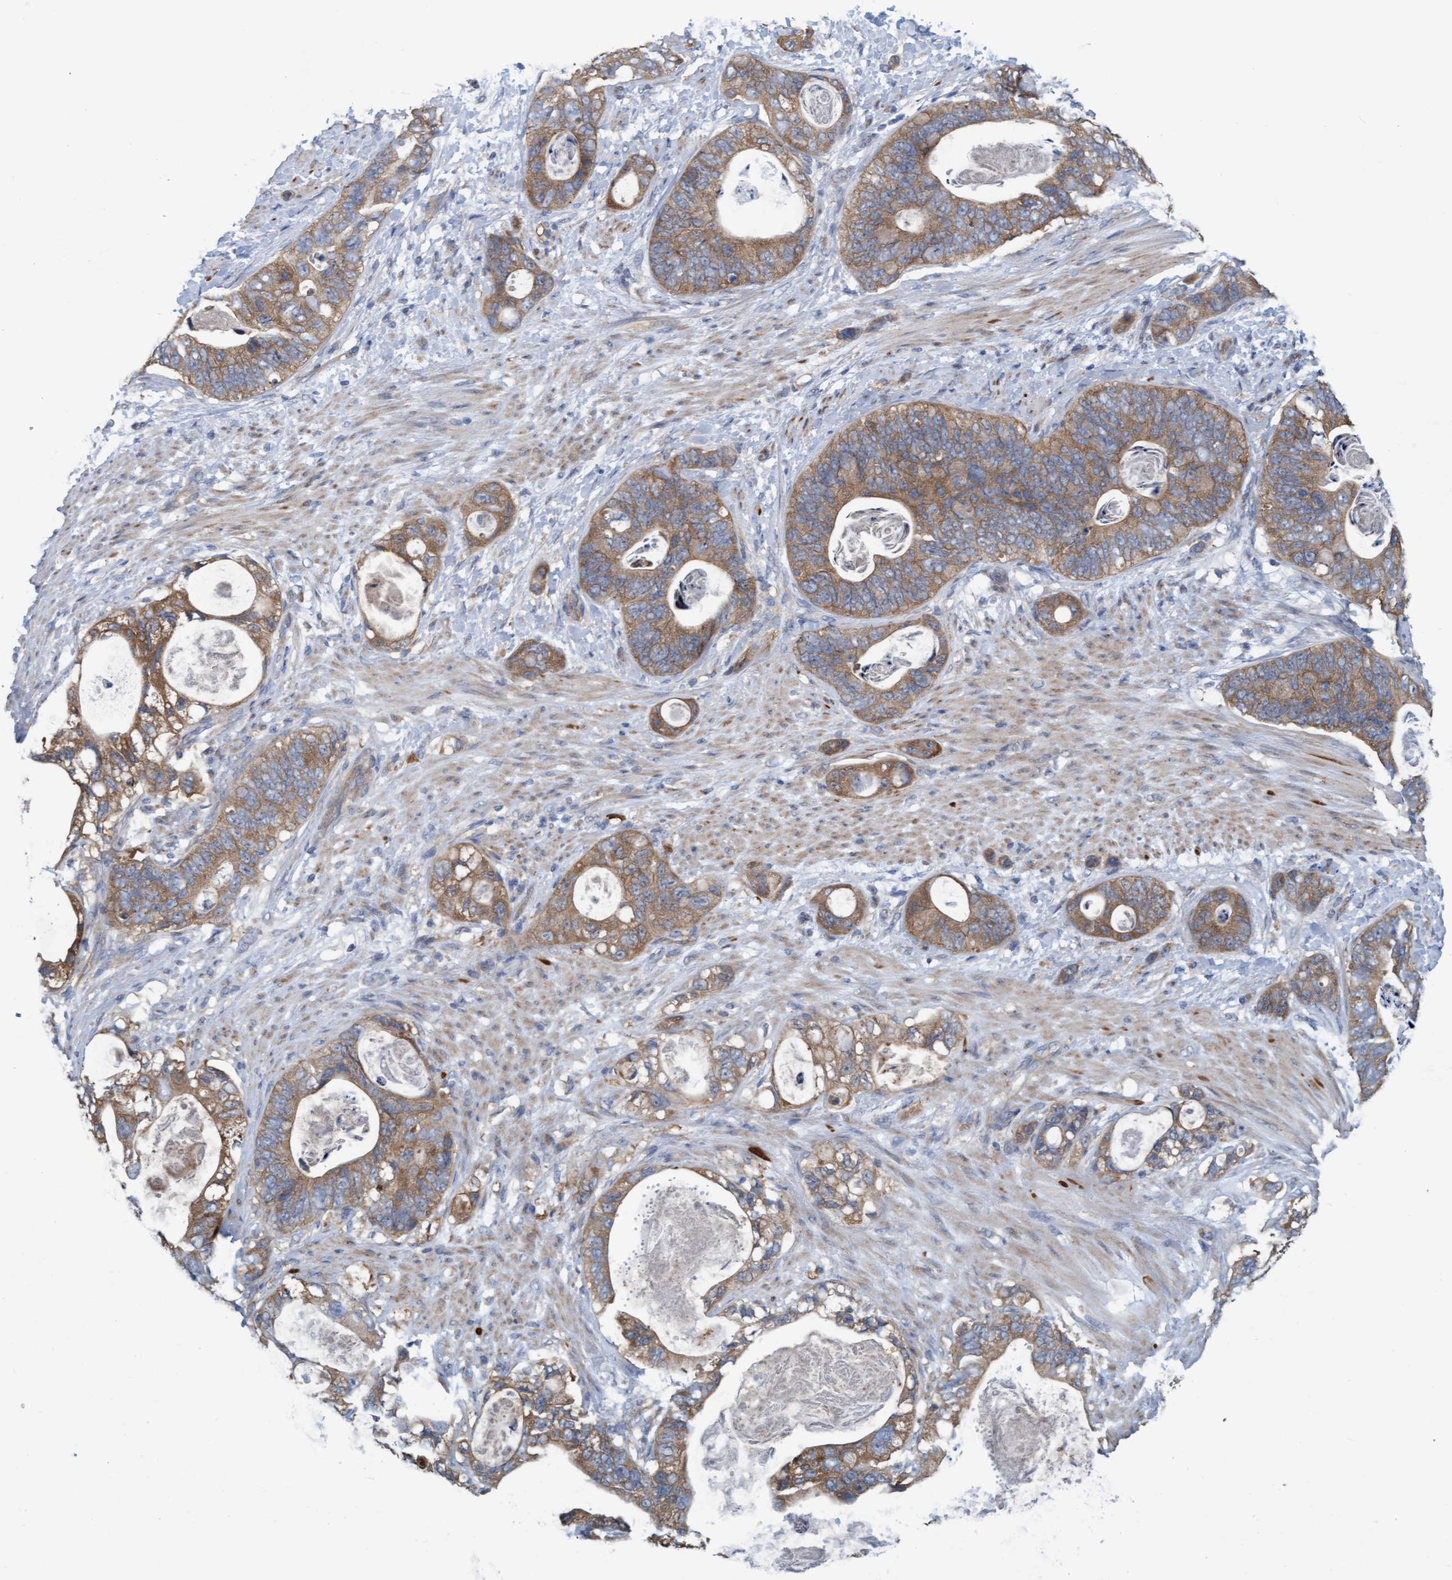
{"staining": {"intensity": "moderate", "quantity": ">75%", "location": "cytoplasmic/membranous"}, "tissue": "stomach cancer", "cell_type": "Tumor cells", "image_type": "cancer", "snomed": [{"axis": "morphology", "description": "Normal tissue, NOS"}, {"axis": "morphology", "description": "Adenocarcinoma, NOS"}, {"axis": "topography", "description": "Stomach"}], "caption": "An immunohistochemistry (IHC) micrograph of neoplastic tissue is shown. Protein staining in brown shows moderate cytoplasmic/membranous positivity in stomach adenocarcinoma within tumor cells.", "gene": "LRSAM1", "patient": {"sex": "female", "age": 89}}